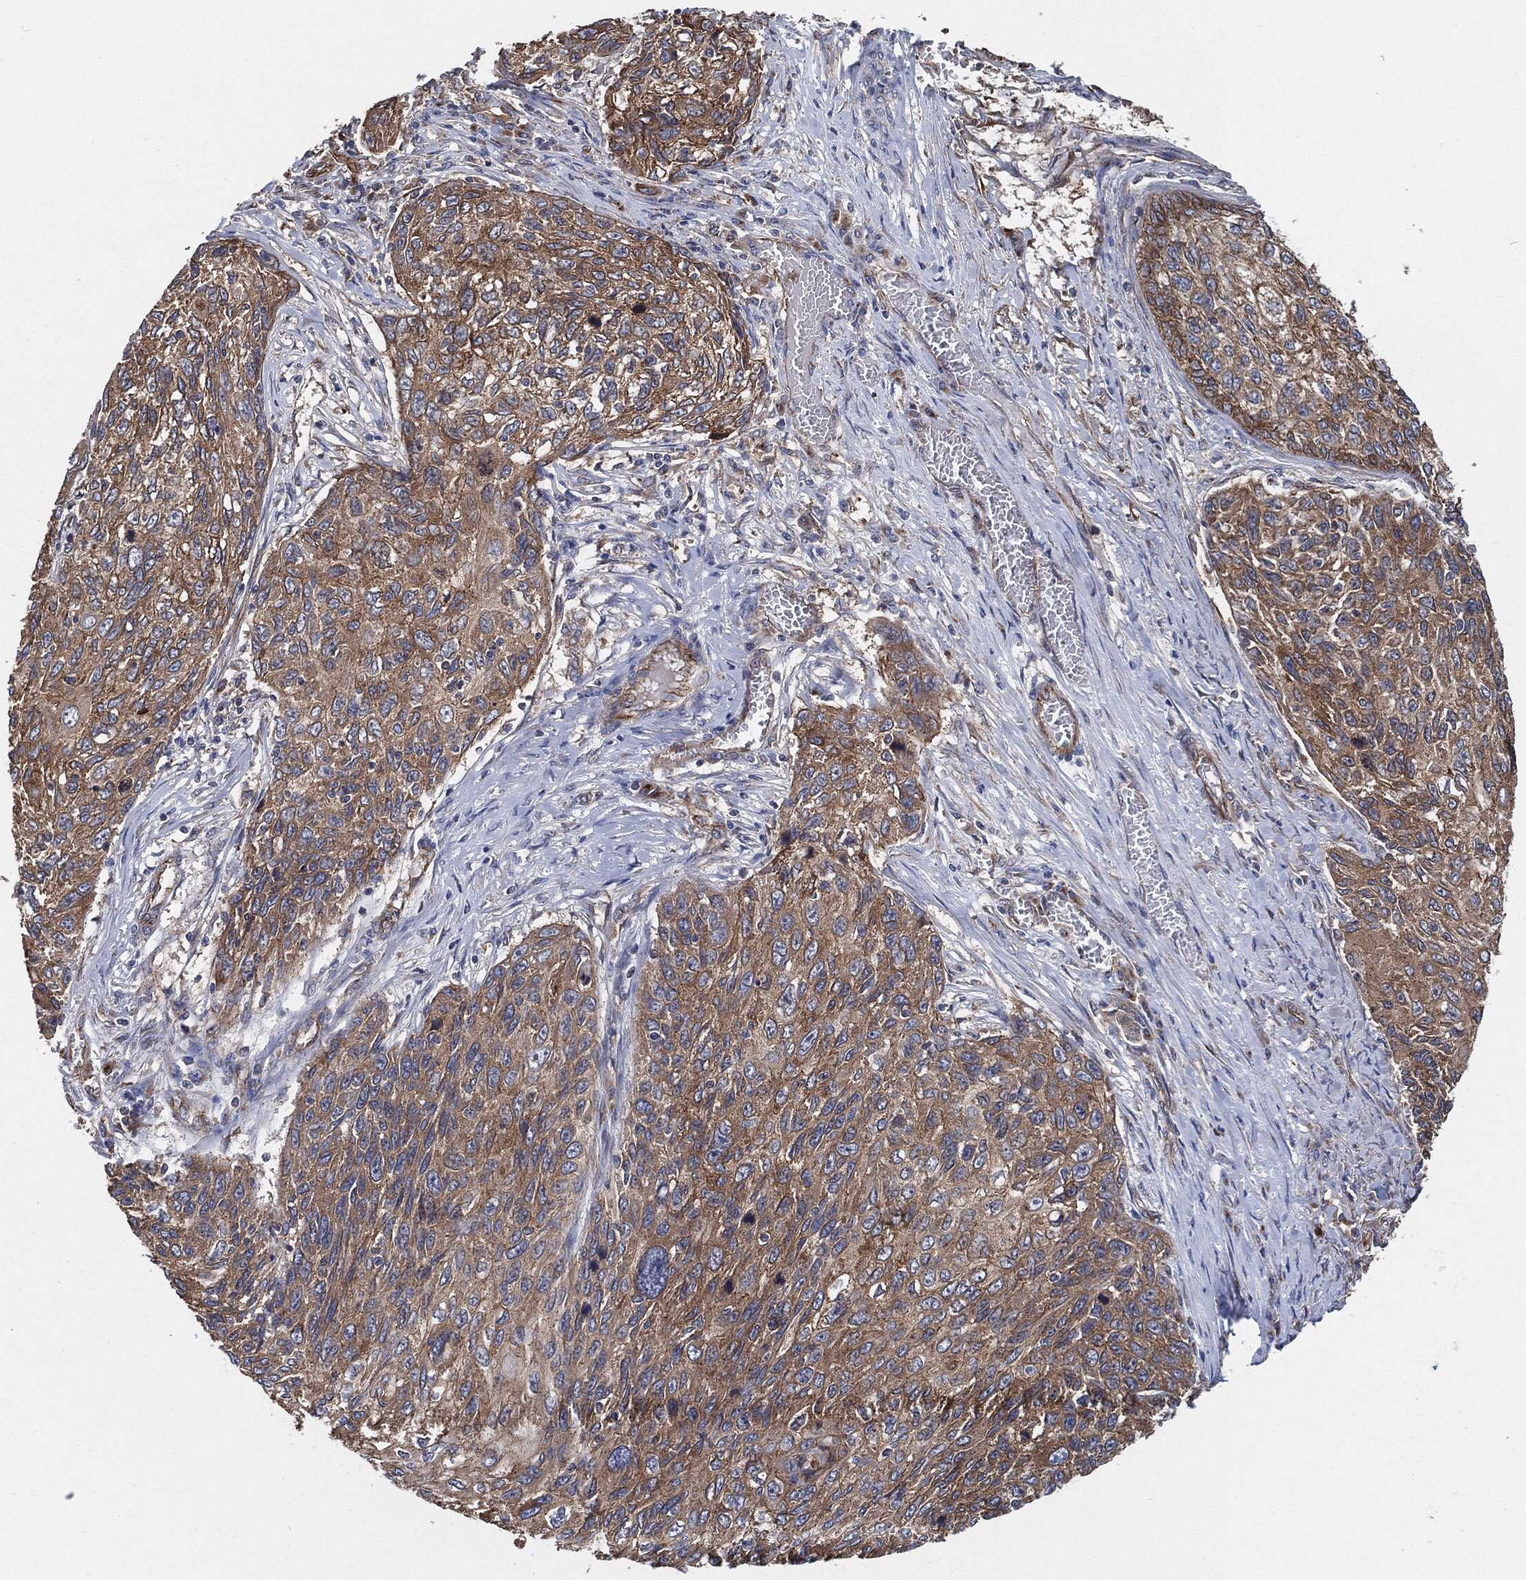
{"staining": {"intensity": "strong", "quantity": "25%-75%", "location": "cytoplasmic/membranous"}, "tissue": "skin cancer", "cell_type": "Tumor cells", "image_type": "cancer", "snomed": [{"axis": "morphology", "description": "Squamous cell carcinoma, NOS"}, {"axis": "topography", "description": "Skin"}], "caption": "Immunohistochemistry (IHC) of skin cancer displays high levels of strong cytoplasmic/membranous staining in approximately 25%-75% of tumor cells. The staining was performed using DAB, with brown indicating positive protein expression. Nuclei are stained blue with hematoxylin.", "gene": "CTNNA1", "patient": {"sex": "male", "age": 92}}